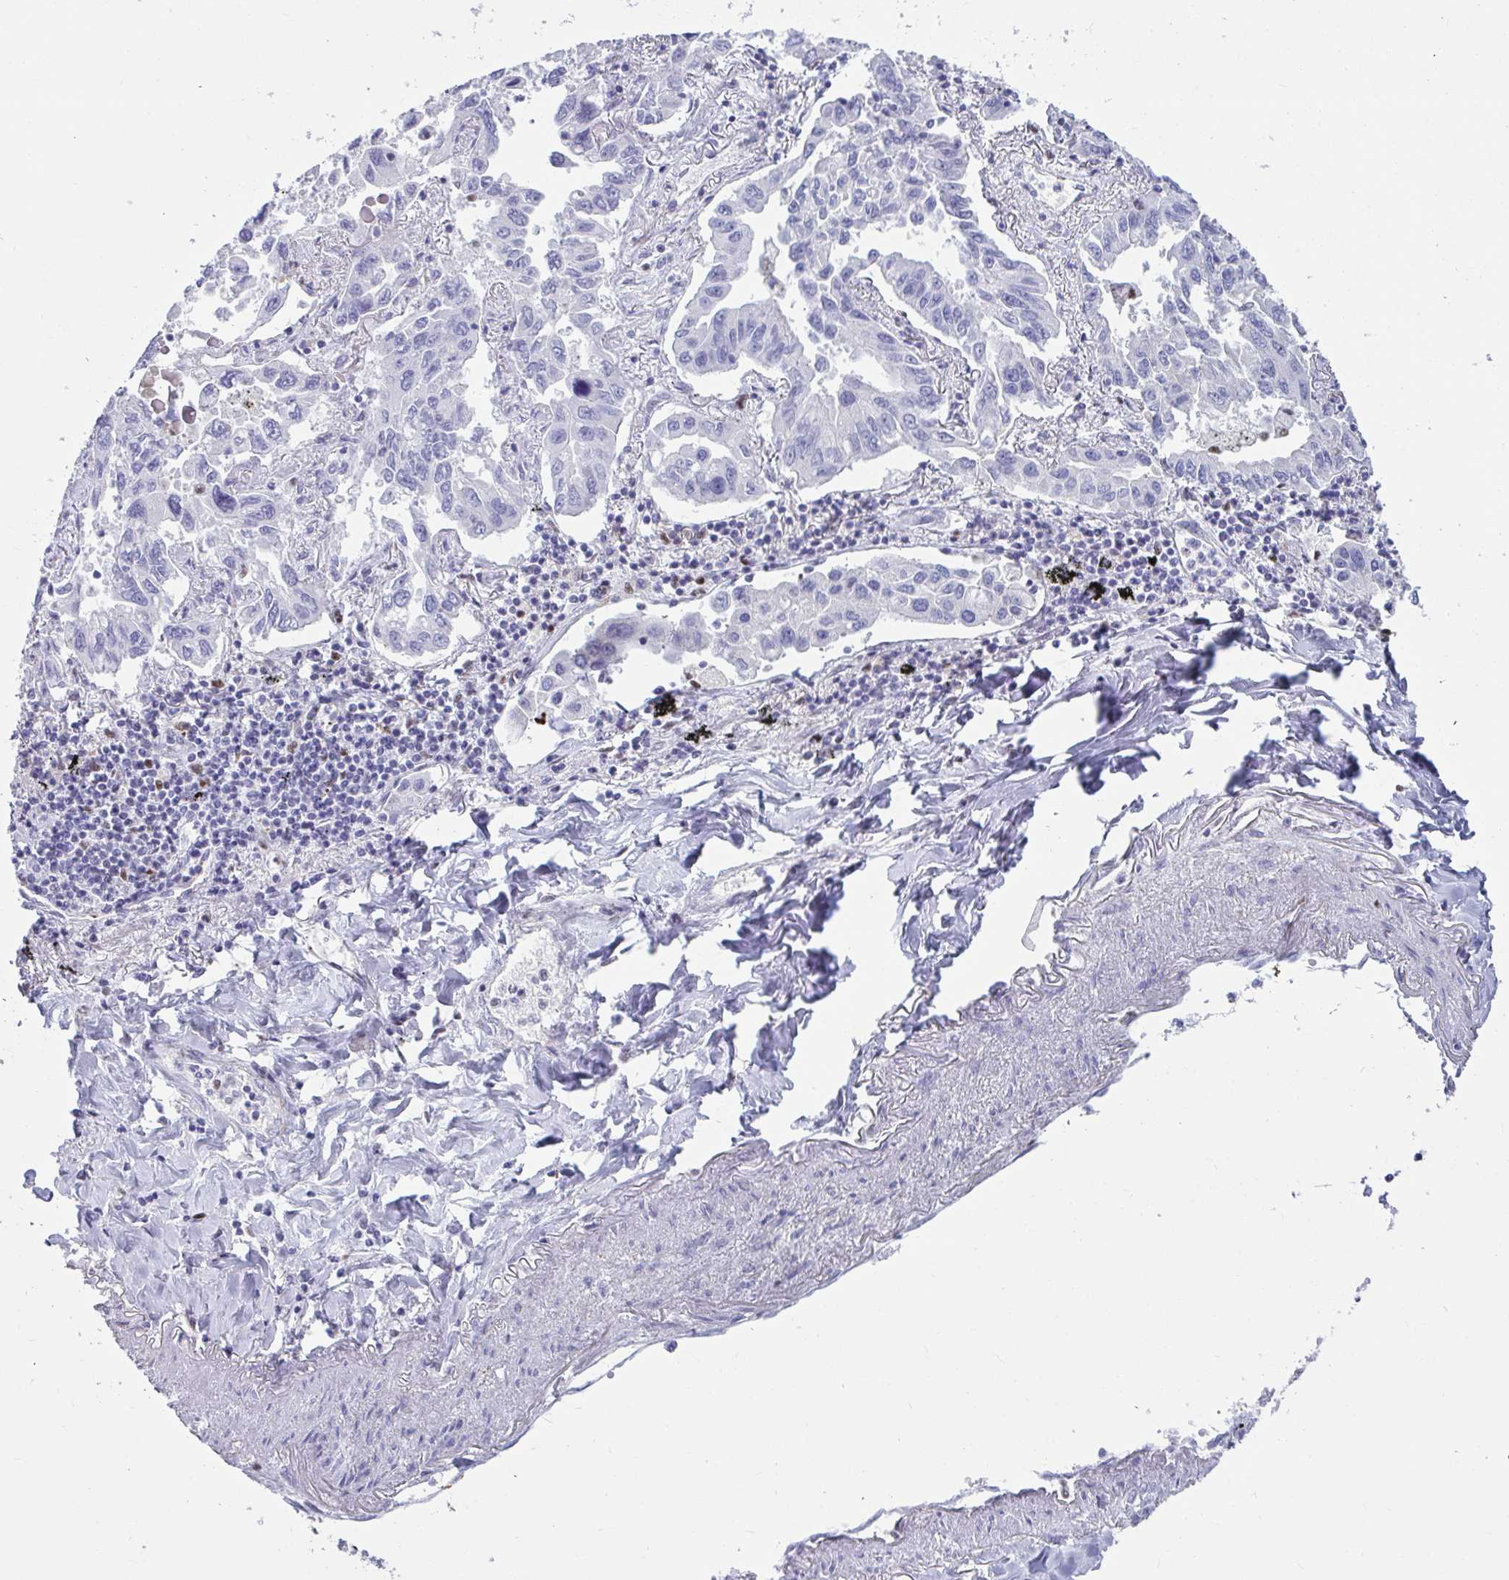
{"staining": {"intensity": "negative", "quantity": "none", "location": "none"}, "tissue": "lung cancer", "cell_type": "Tumor cells", "image_type": "cancer", "snomed": [{"axis": "morphology", "description": "Adenocarcinoma, NOS"}, {"axis": "topography", "description": "Lung"}], "caption": "Protein analysis of lung cancer displays no significant expression in tumor cells.", "gene": "ZNF586", "patient": {"sex": "male", "age": 64}}